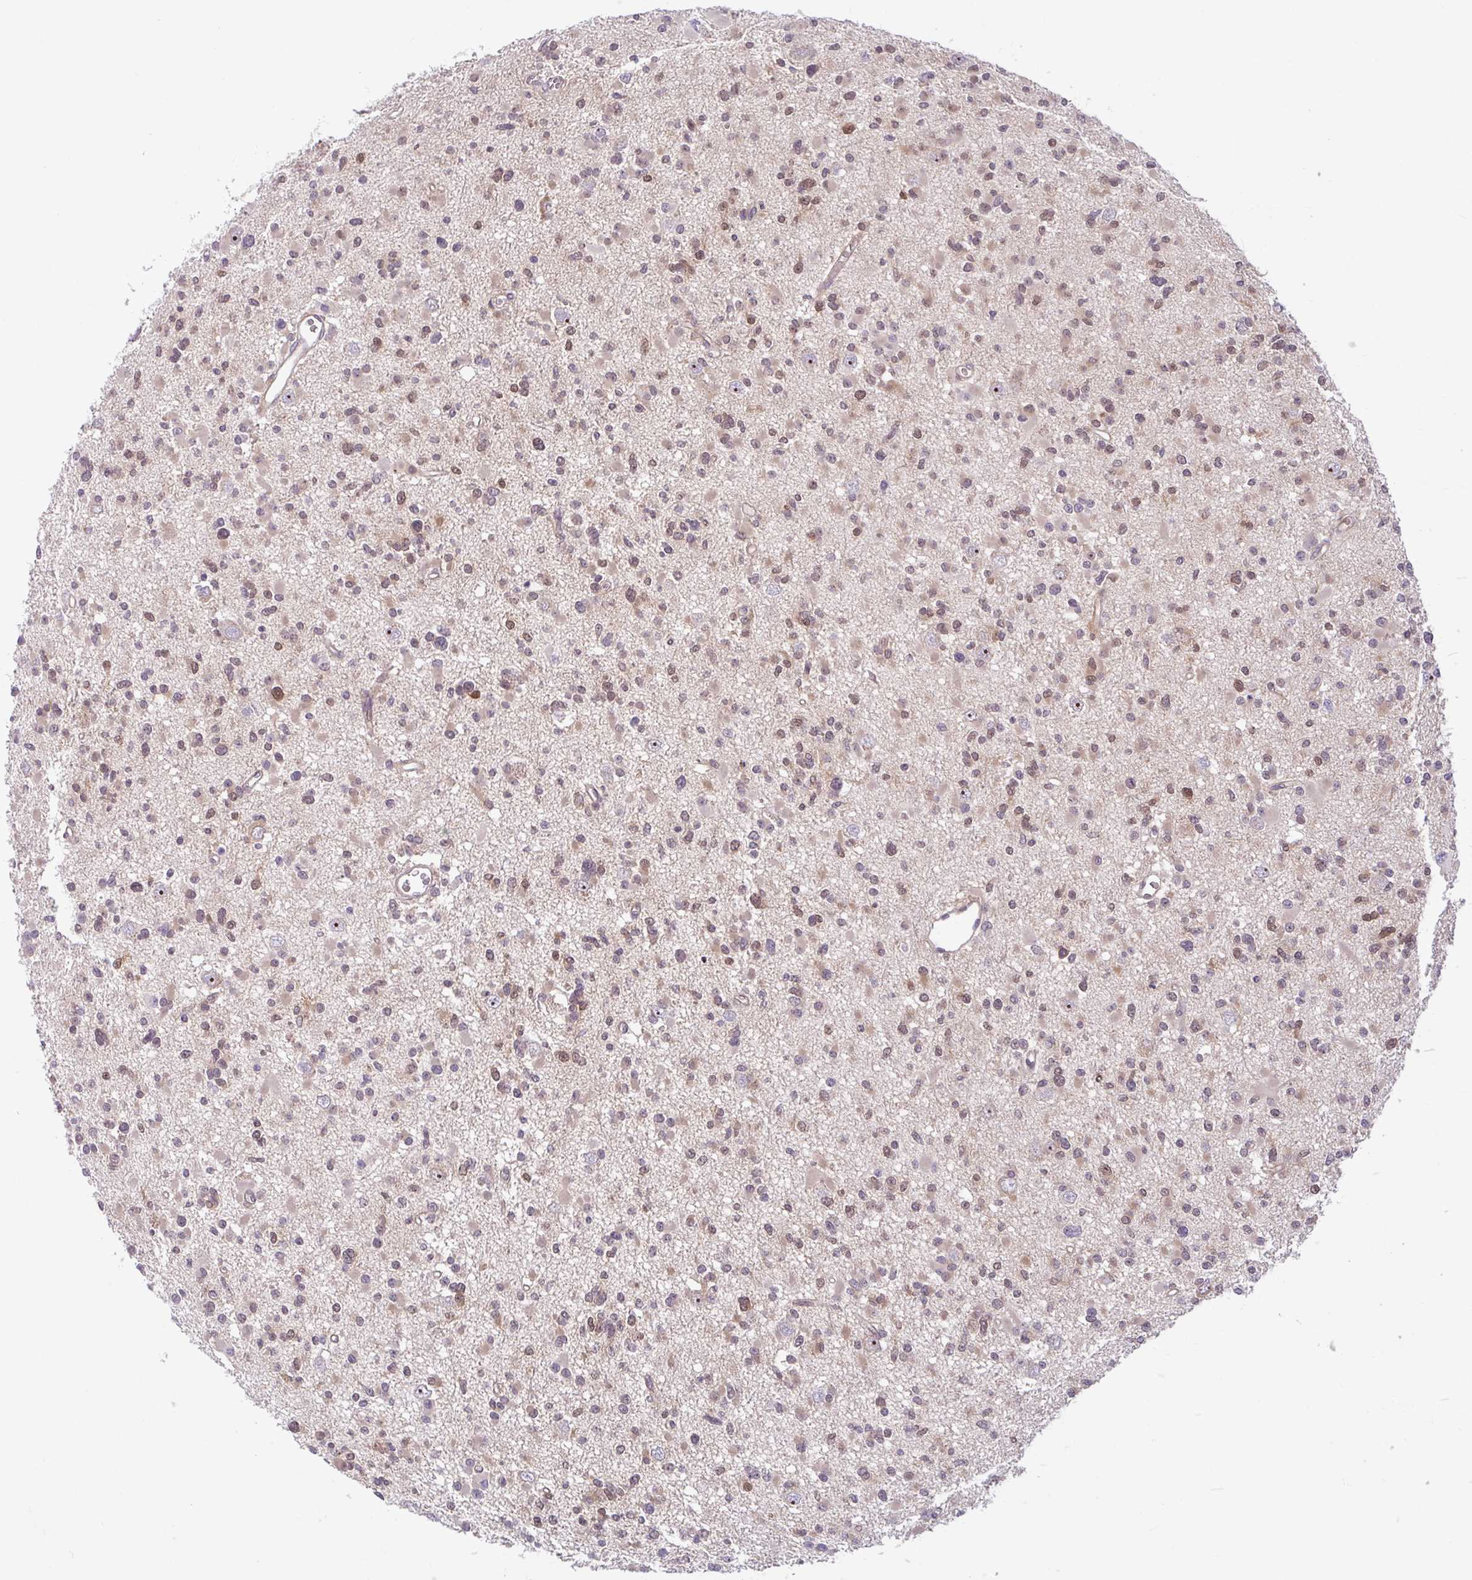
{"staining": {"intensity": "weak", "quantity": ">75%", "location": "nuclear"}, "tissue": "glioma", "cell_type": "Tumor cells", "image_type": "cancer", "snomed": [{"axis": "morphology", "description": "Glioma, malignant, Low grade"}, {"axis": "topography", "description": "Brain"}], "caption": "IHC (DAB) staining of glioma exhibits weak nuclear protein staining in approximately >75% of tumor cells.", "gene": "HMBS", "patient": {"sex": "female", "age": 22}}